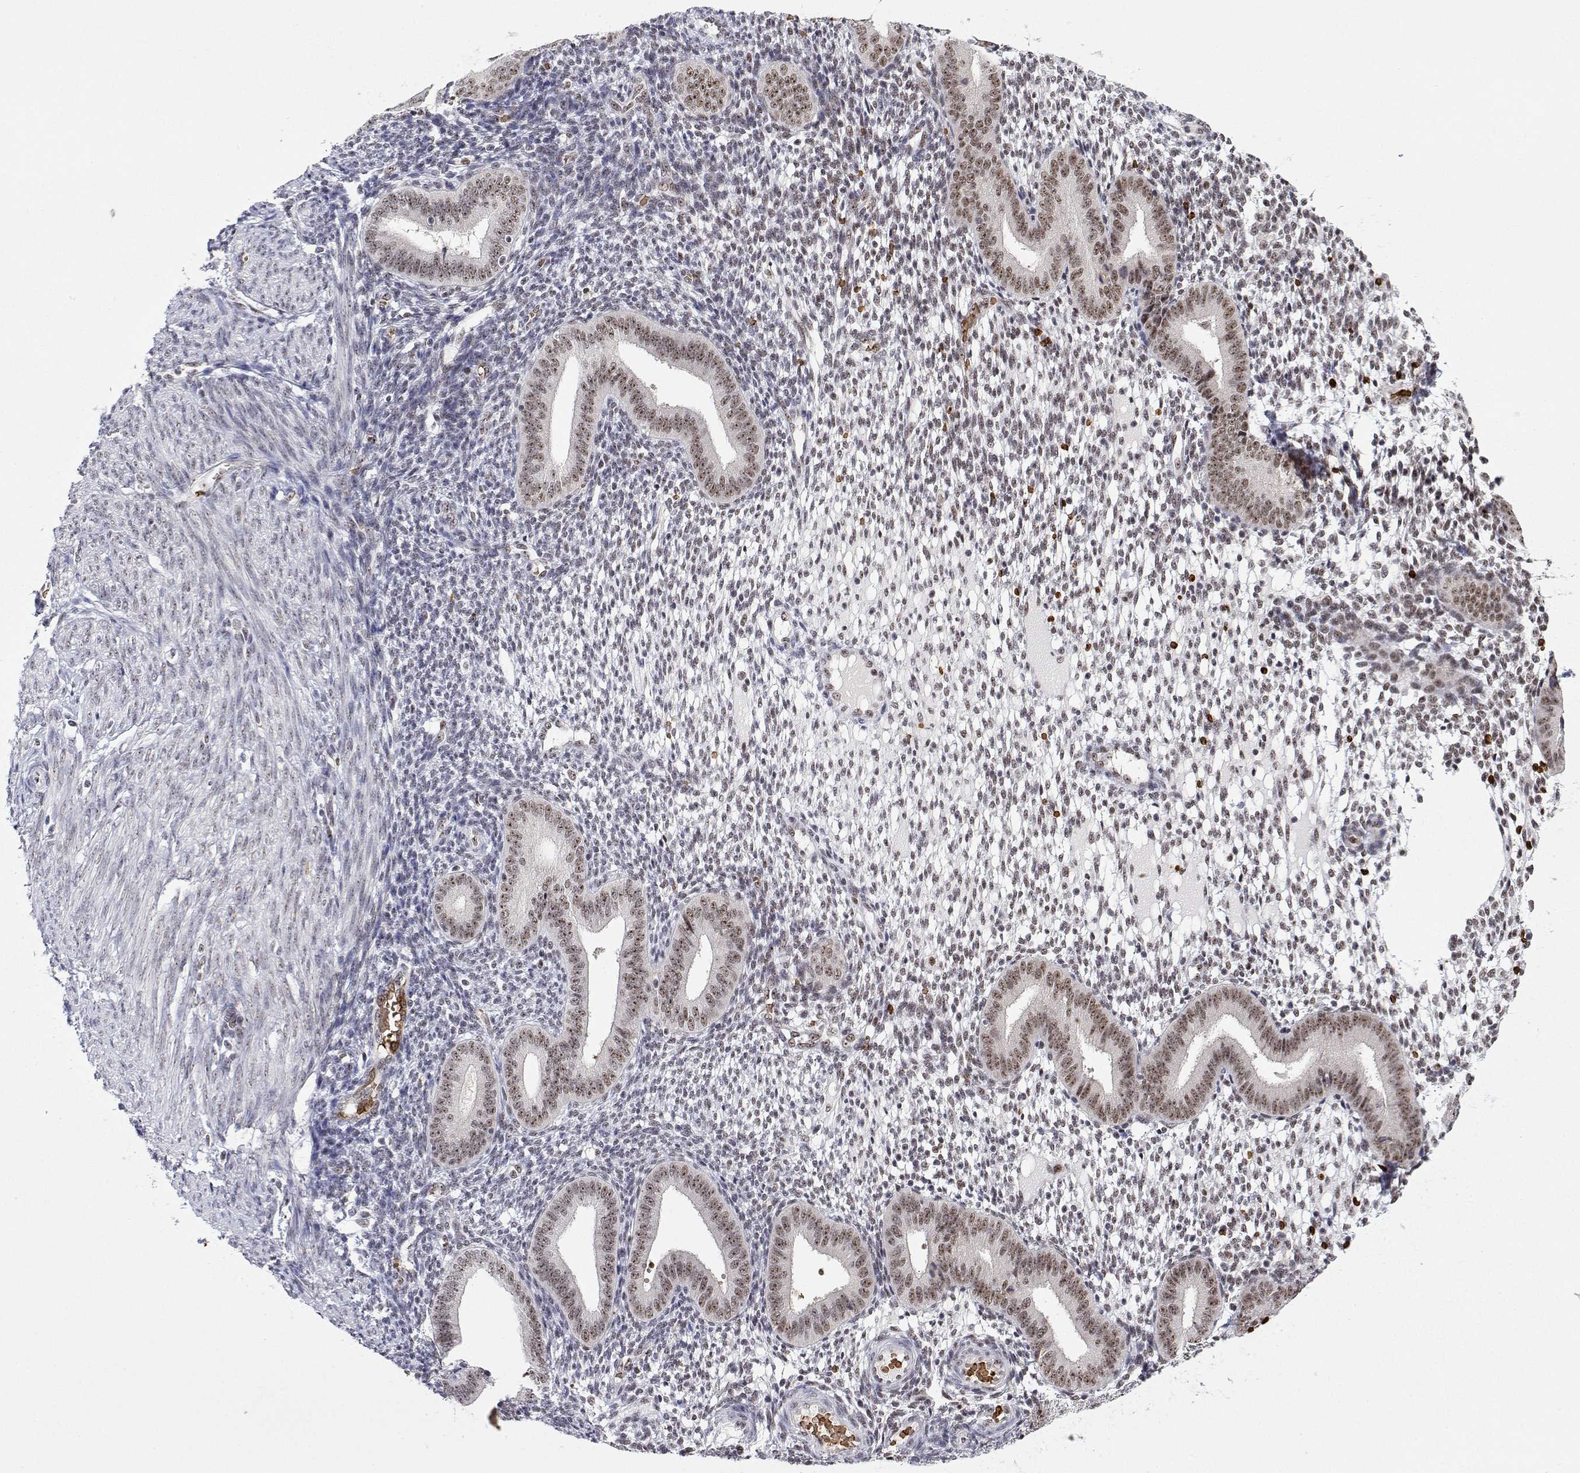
{"staining": {"intensity": "moderate", "quantity": "<25%", "location": "nuclear"}, "tissue": "endometrium", "cell_type": "Cells in endometrial stroma", "image_type": "normal", "snomed": [{"axis": "morphology", "description": "Normal tissue, NOS"}, {"axis": "topography", "description": "Endometrium"}], "caption": "A brown stain labels moderate nuclear expression of a protein in cells in endometrial stroma of benign human endometrium. (DAB (3,3'-diaminobenzidine) = brown stain, brightfield microscopy at high magnification).", "gene": "ADAR", "patient": {"sex": "female", "age": 40}}